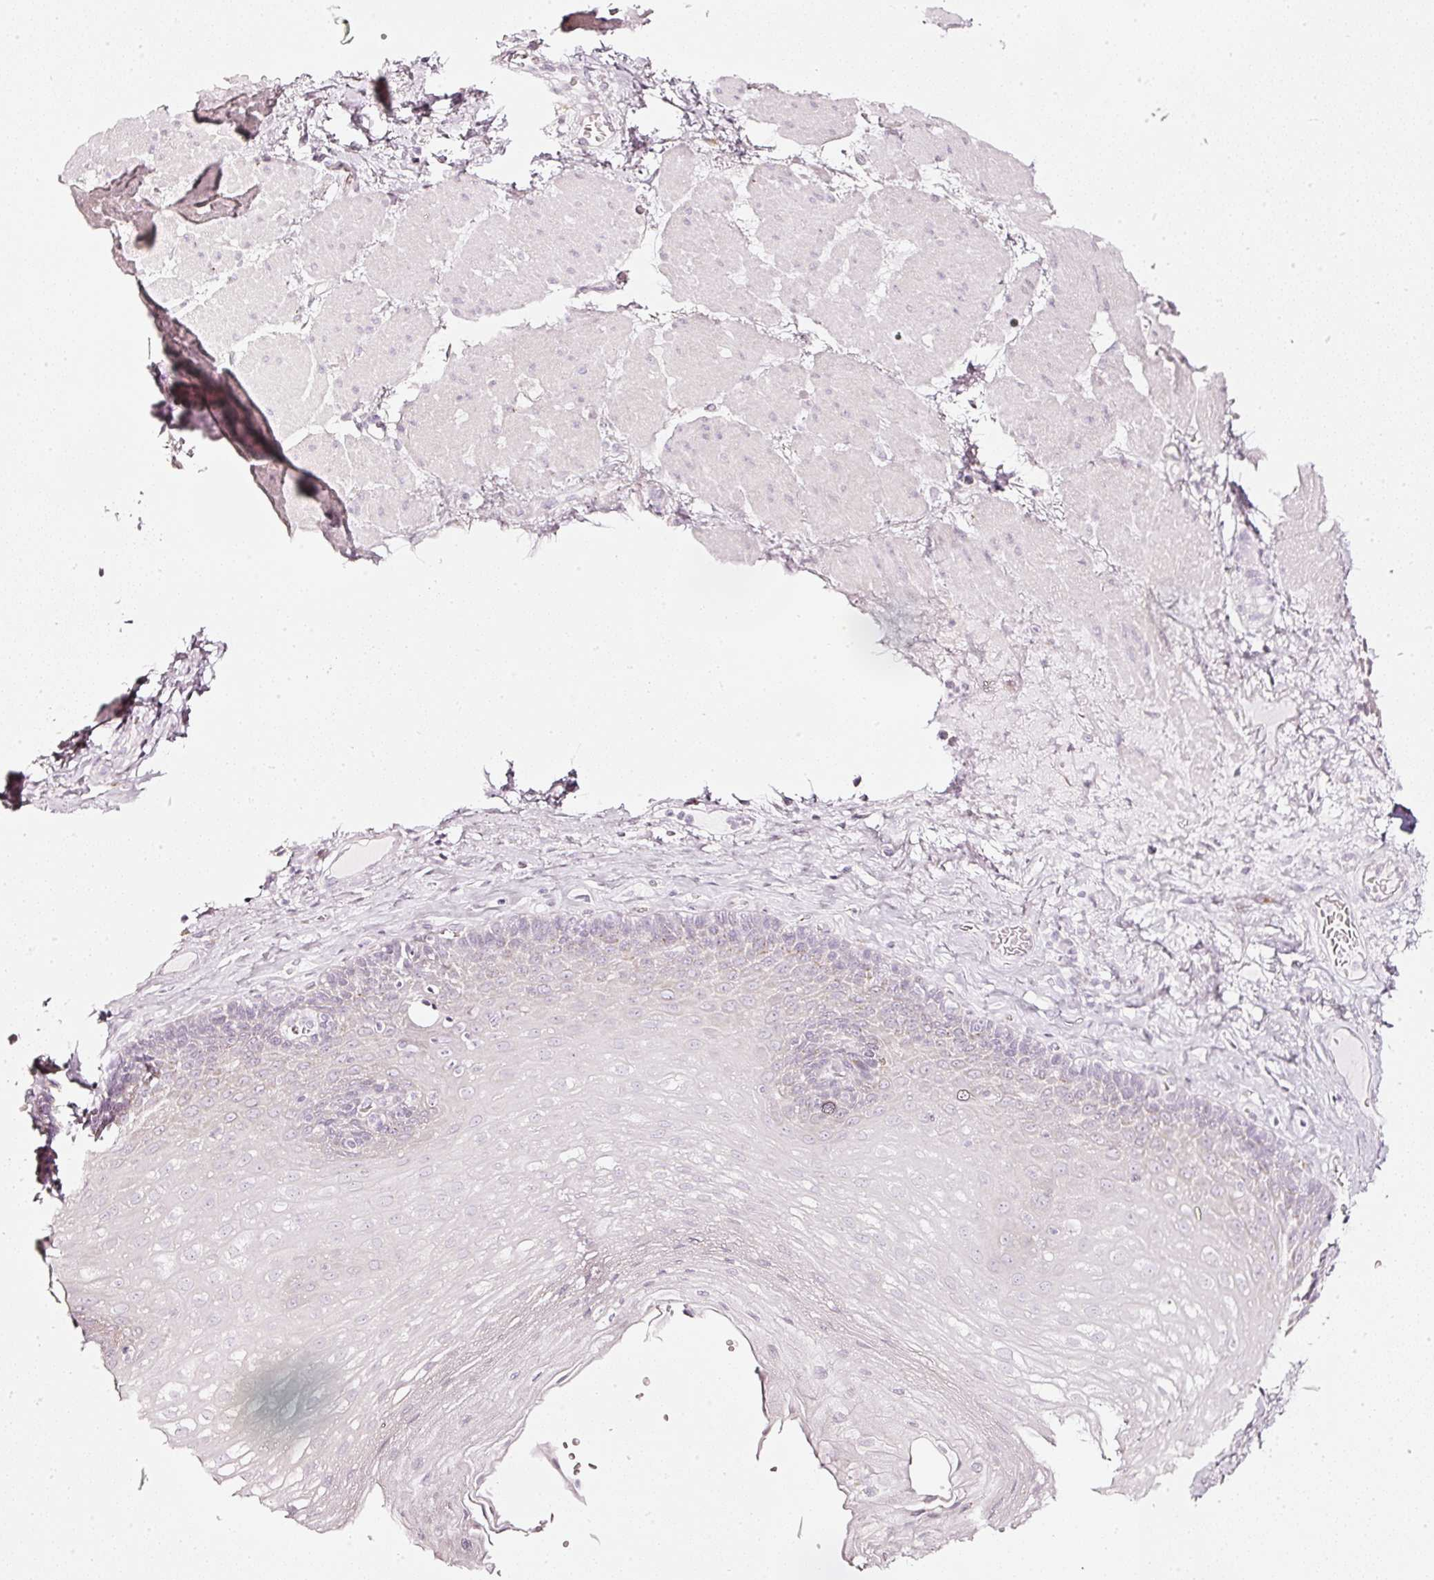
{"staining": {"intensity": "negative", "quantity": "none", "location": "none"}, "tissue": "esophagus", "cell_type": "Squamous epithelial cells", "image_type": "normal", "snomed": [{"axis": "morphology", "description": "Normal tissue, NOS"}, {"axis": "topography", "description": "Esophagus"}], "caption": "DAB (3,3'-diaminobenzidine) immunohistochemical staining of normal esophagus displays no significant expression in squamous epithelial cells.", "gene": "SDF4", "patient": {"sex": "female", "age": 66}}